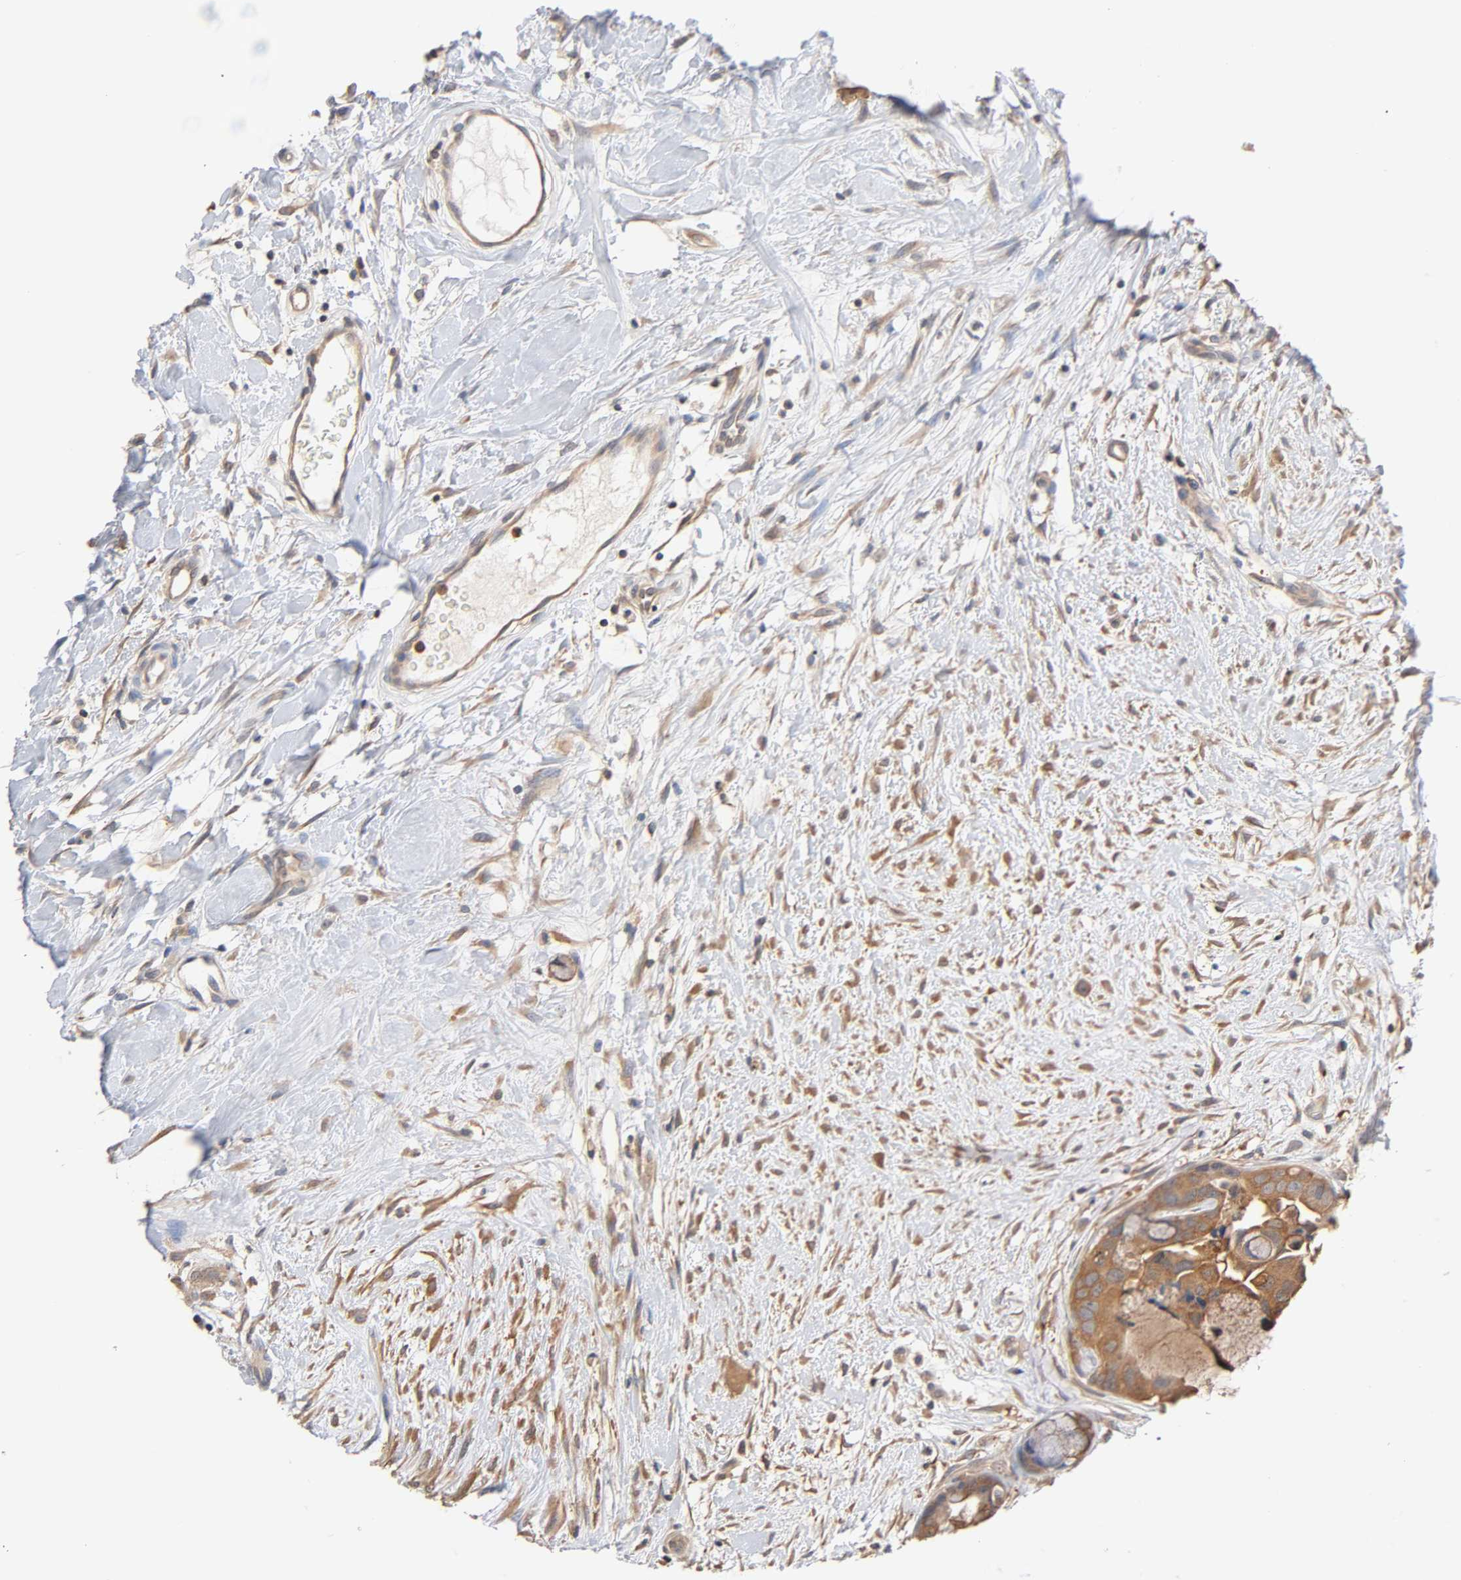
{"staining": {"intensity": "moderate", "quantity": ">75%", "location": "cytoplasmic/membranous"}, "tissue": "breast cancer", "cell_type": "Tumor cells", "image_type": "cancer", "snomed": [{"axis": "morphology", "description": "Duct carcinoma"}, {"axis": "topography", "description": "Breast"}], "caption": "Intraductal carcinoma (breast) was stained to show a protein in brown. There is medium levels of moderate cytoplasmic/membranous positivity in approximately >75% of tumor cells.", "gene": "ALDOA", "patient": {"sex": "female", "age": 40}}